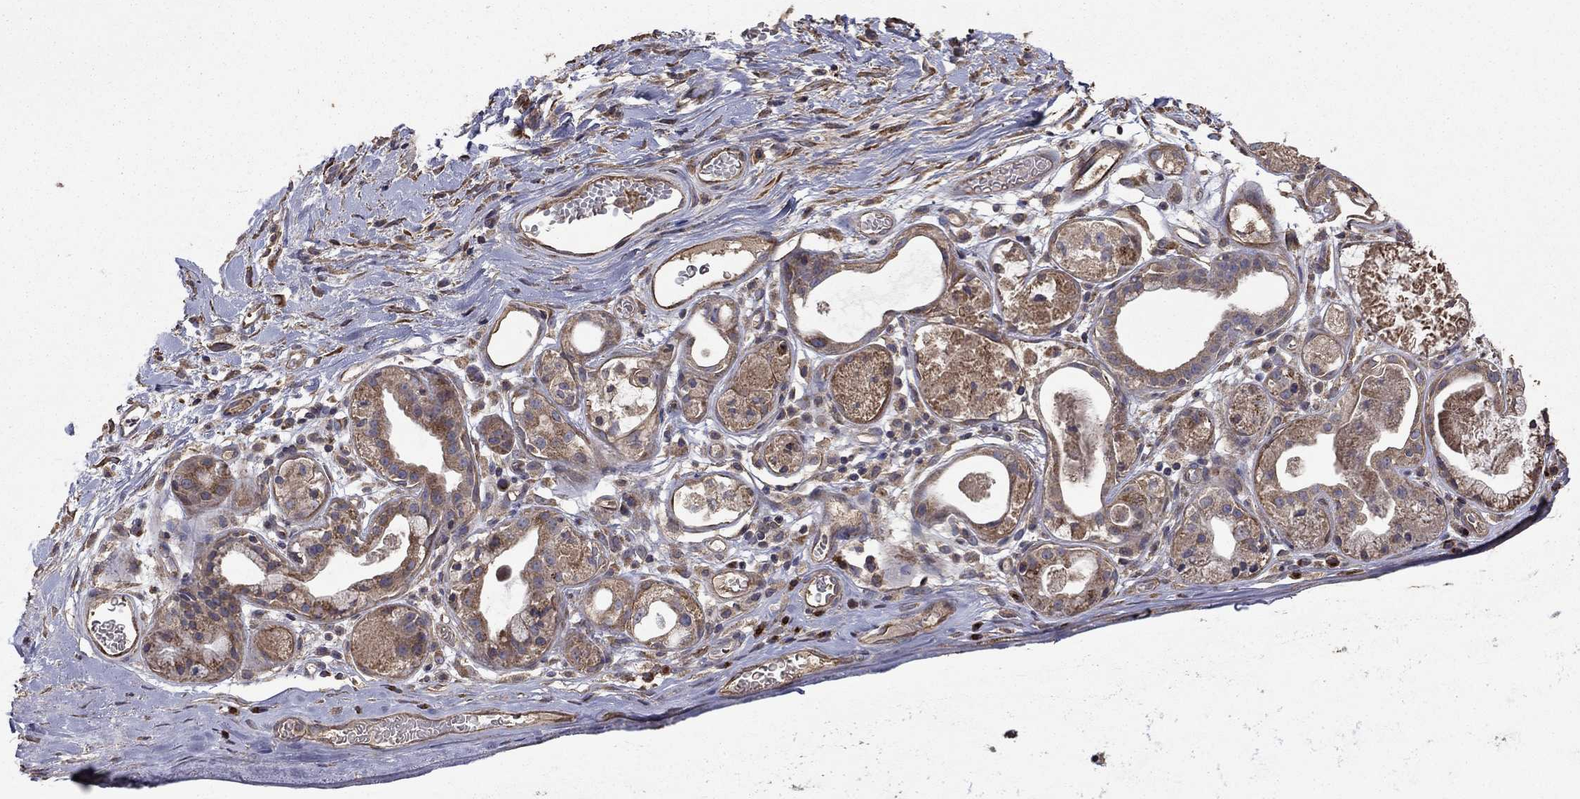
{"staining": {"intensity": "moderate", "quantity": ">75%", "location": "cytoplasmic/membranous"}, "tissue": "soft tissue", "cell_type": "Fibroblasts", "image_type": "normal", "snomed": [{"axis": "morphology", "description": "Normal tissue, NOS"}, {"axis": "topography", "description": "Cartilage tissue"}], "caption": "Soft tissue stained with a brown dye demonstrates moderate cytoplasmic/membranous positive staining in approximately >75% of fibroblasts.", "gene": "FLT4", "patient": {"sex": "male", "age": 81}}